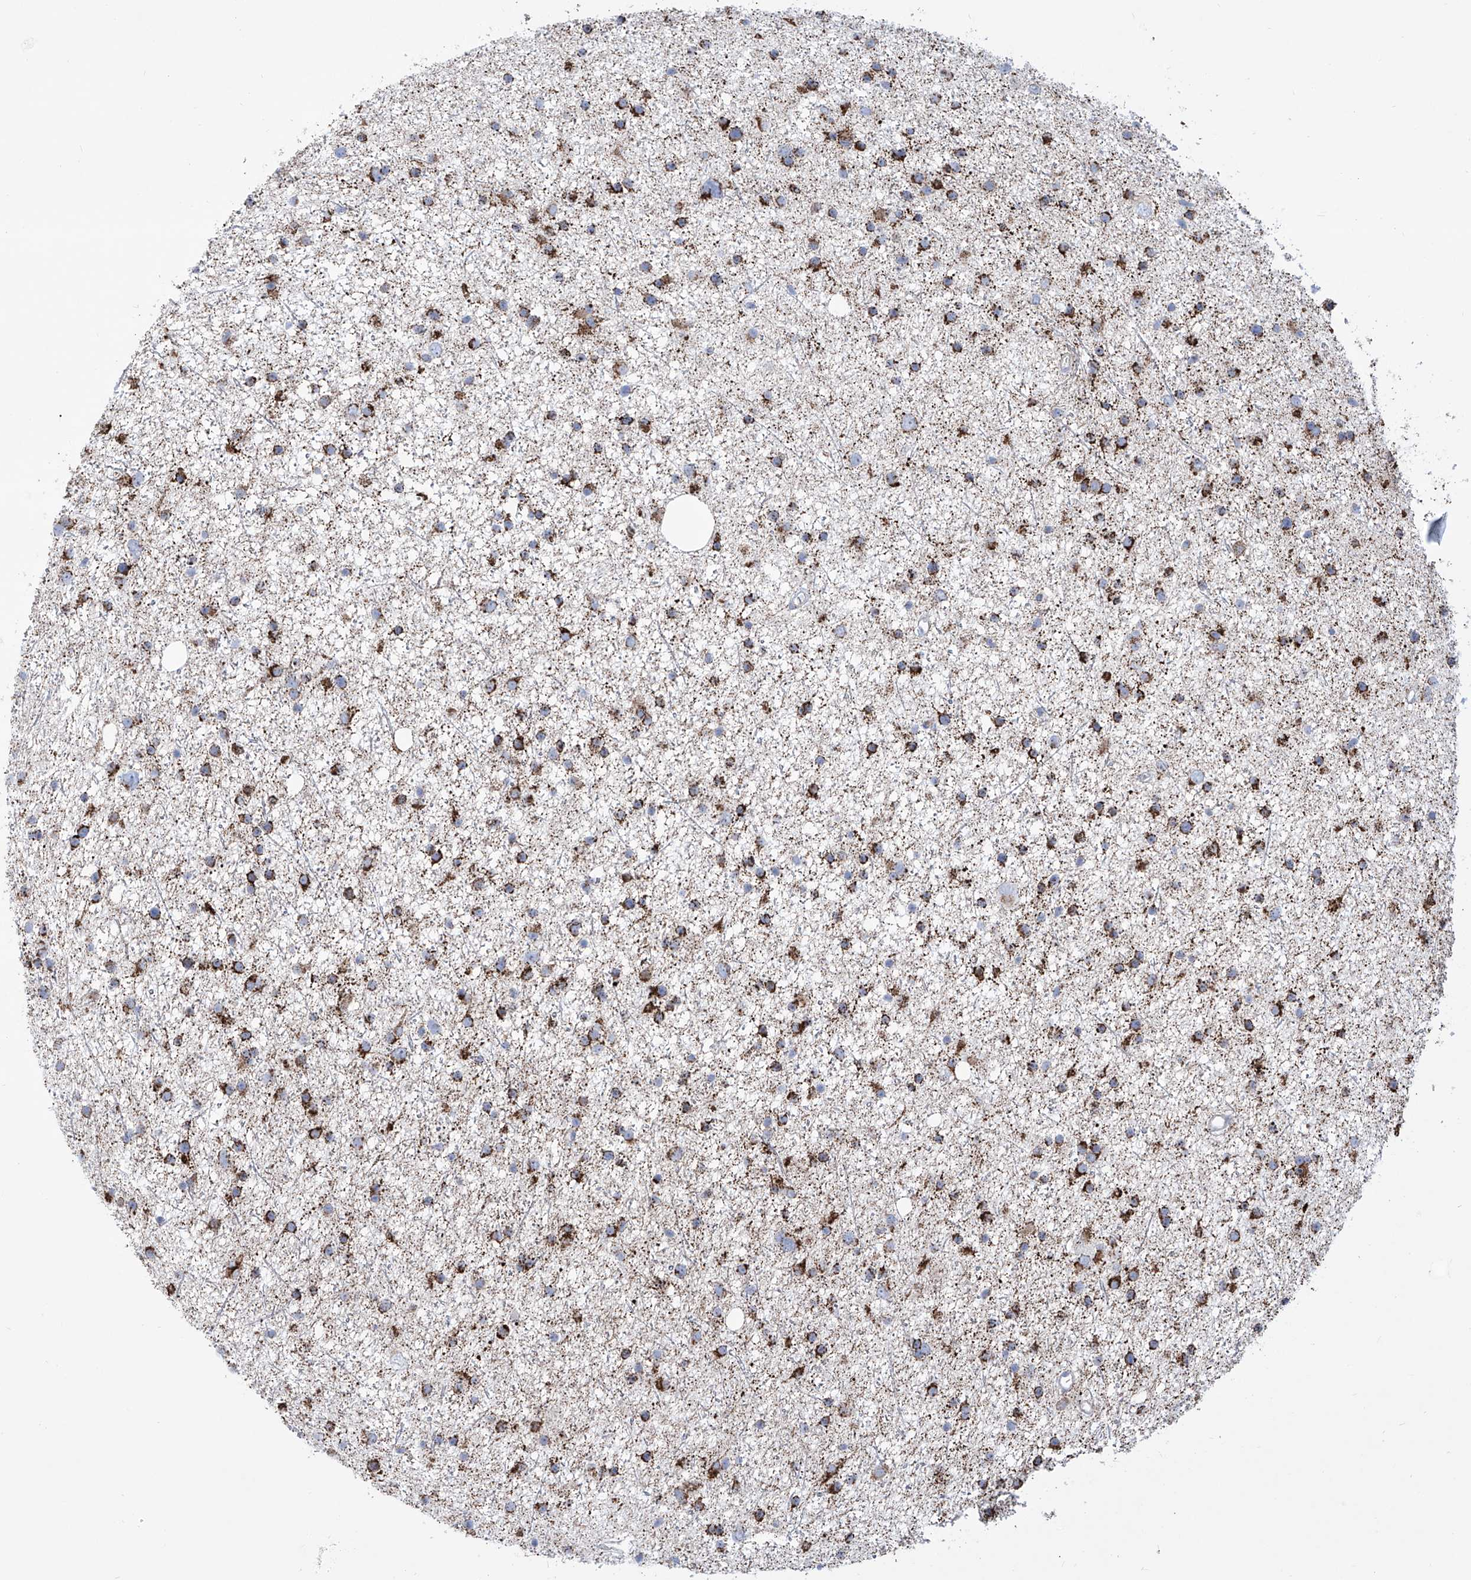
{"staining": {"intensity": "strong", "quantity": ">75%", "location": "cytoplasmic/membranous"}, "tissue": "glioma", "cell_type": "Tumor cells", "image_type": "cancer", "snomed": [{"axis": "morphology", "description": "Glioma, malignant, Low grade"}, {"axis": "topography", "description": "Cerebral cortex"}], "caption": "Protein expression analysis of malignant glioma (low-grade) demonstrates strong cytoplasmic/membranous expression in about >75% of tumor cells.", "gene": "ALDH6A1", "patient": {"sex": "female", "age": 39}}